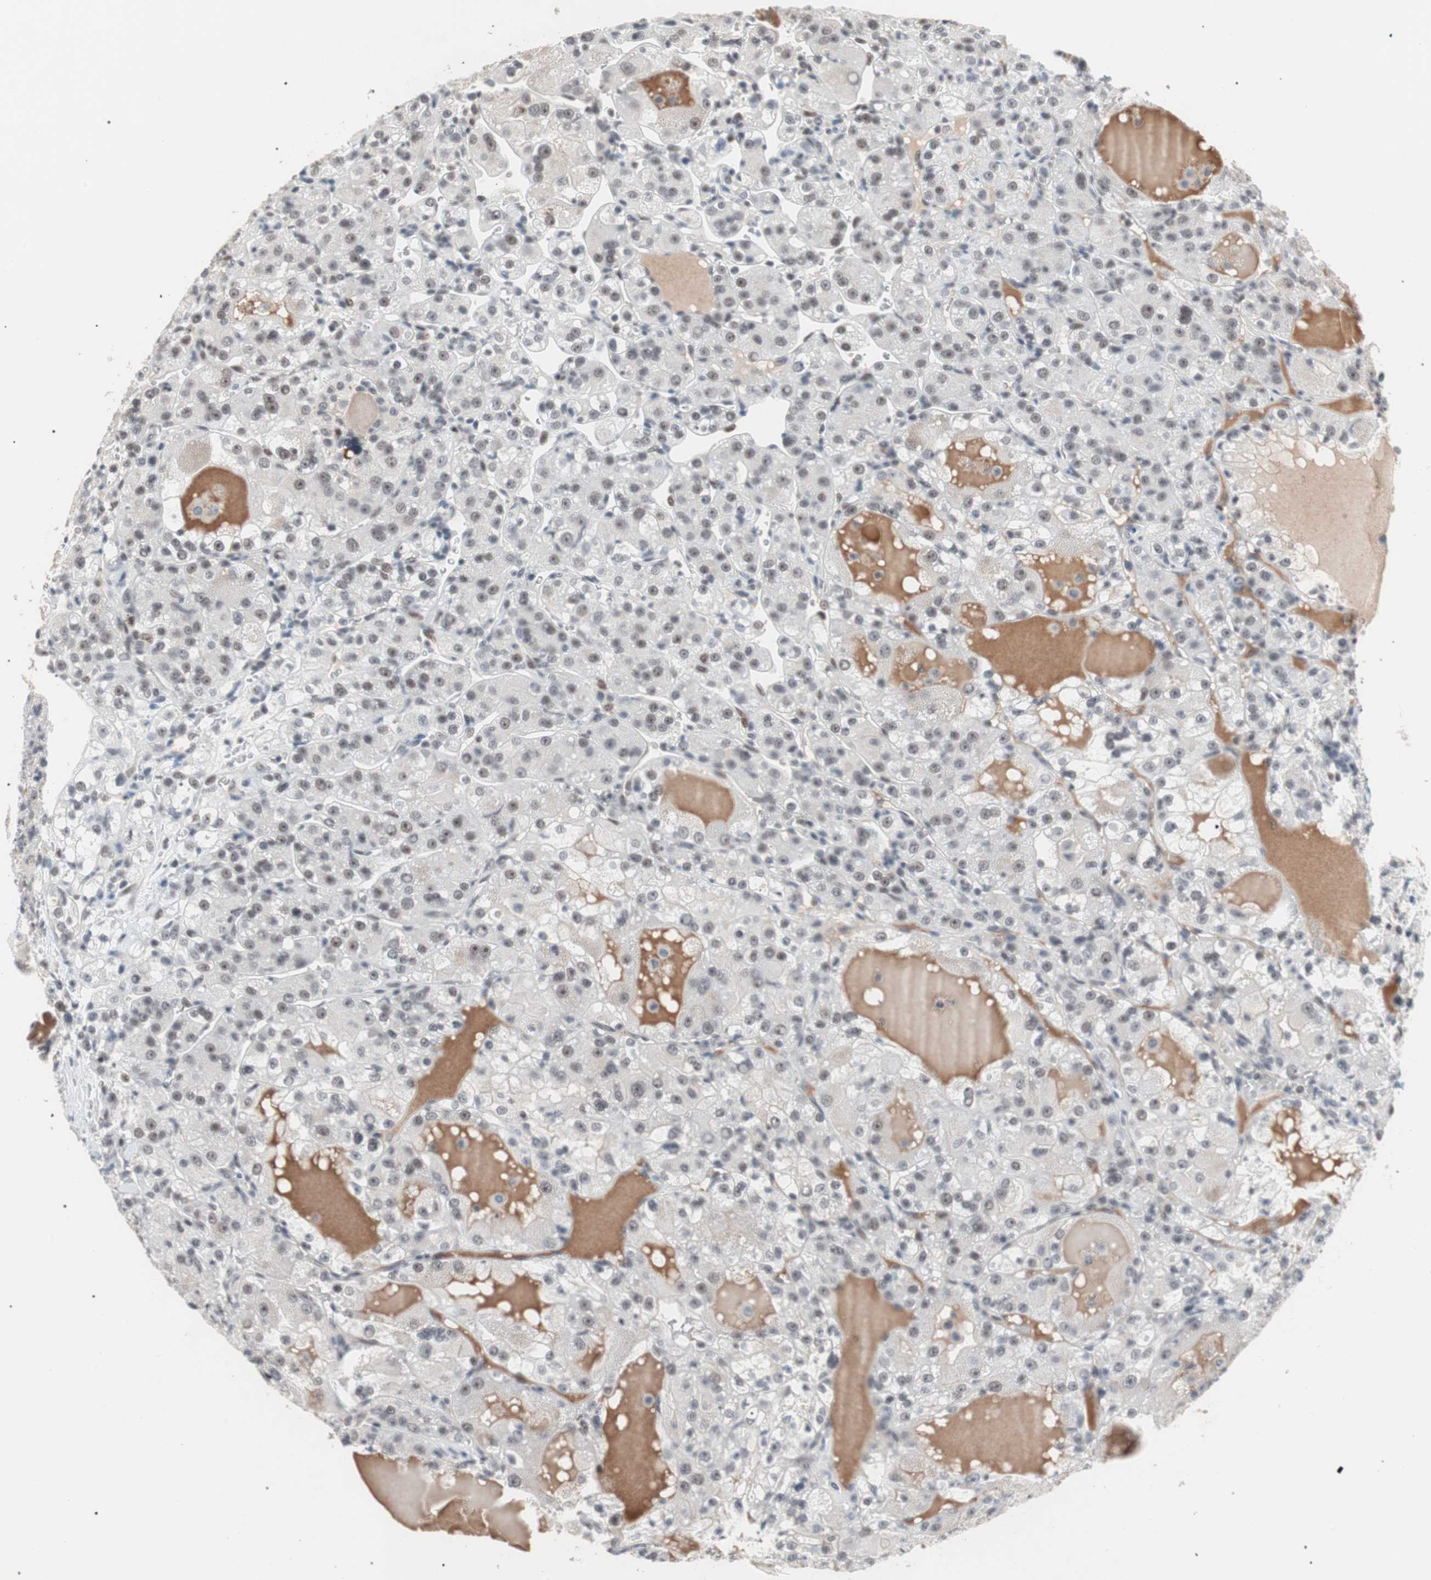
{"staining": {"intensity": "weak", "quantity": "25%-75%", "location": "nuclear"}, "tissue": "renal cancer", "cell_type": "Tumor cells", "image_type": "cancer", "snomed": [{"axis": "morphology", "description": "Normal tissue, NOS"}, {"axis": "morphology", "description": "Adenocarcinoma, NOS"}, {"axis": "topography", "description": "Kidney"}], "caption": "Renal adenocarcinoma was stained to show a protein in brown. There is low levels of weak nuclear expression in approximately 25%-75% of tumor cells. (IHC, brightfield microscopy, high magnification).", "gene": "LIG3", "patient": {"sex": "male", "age": 61}}